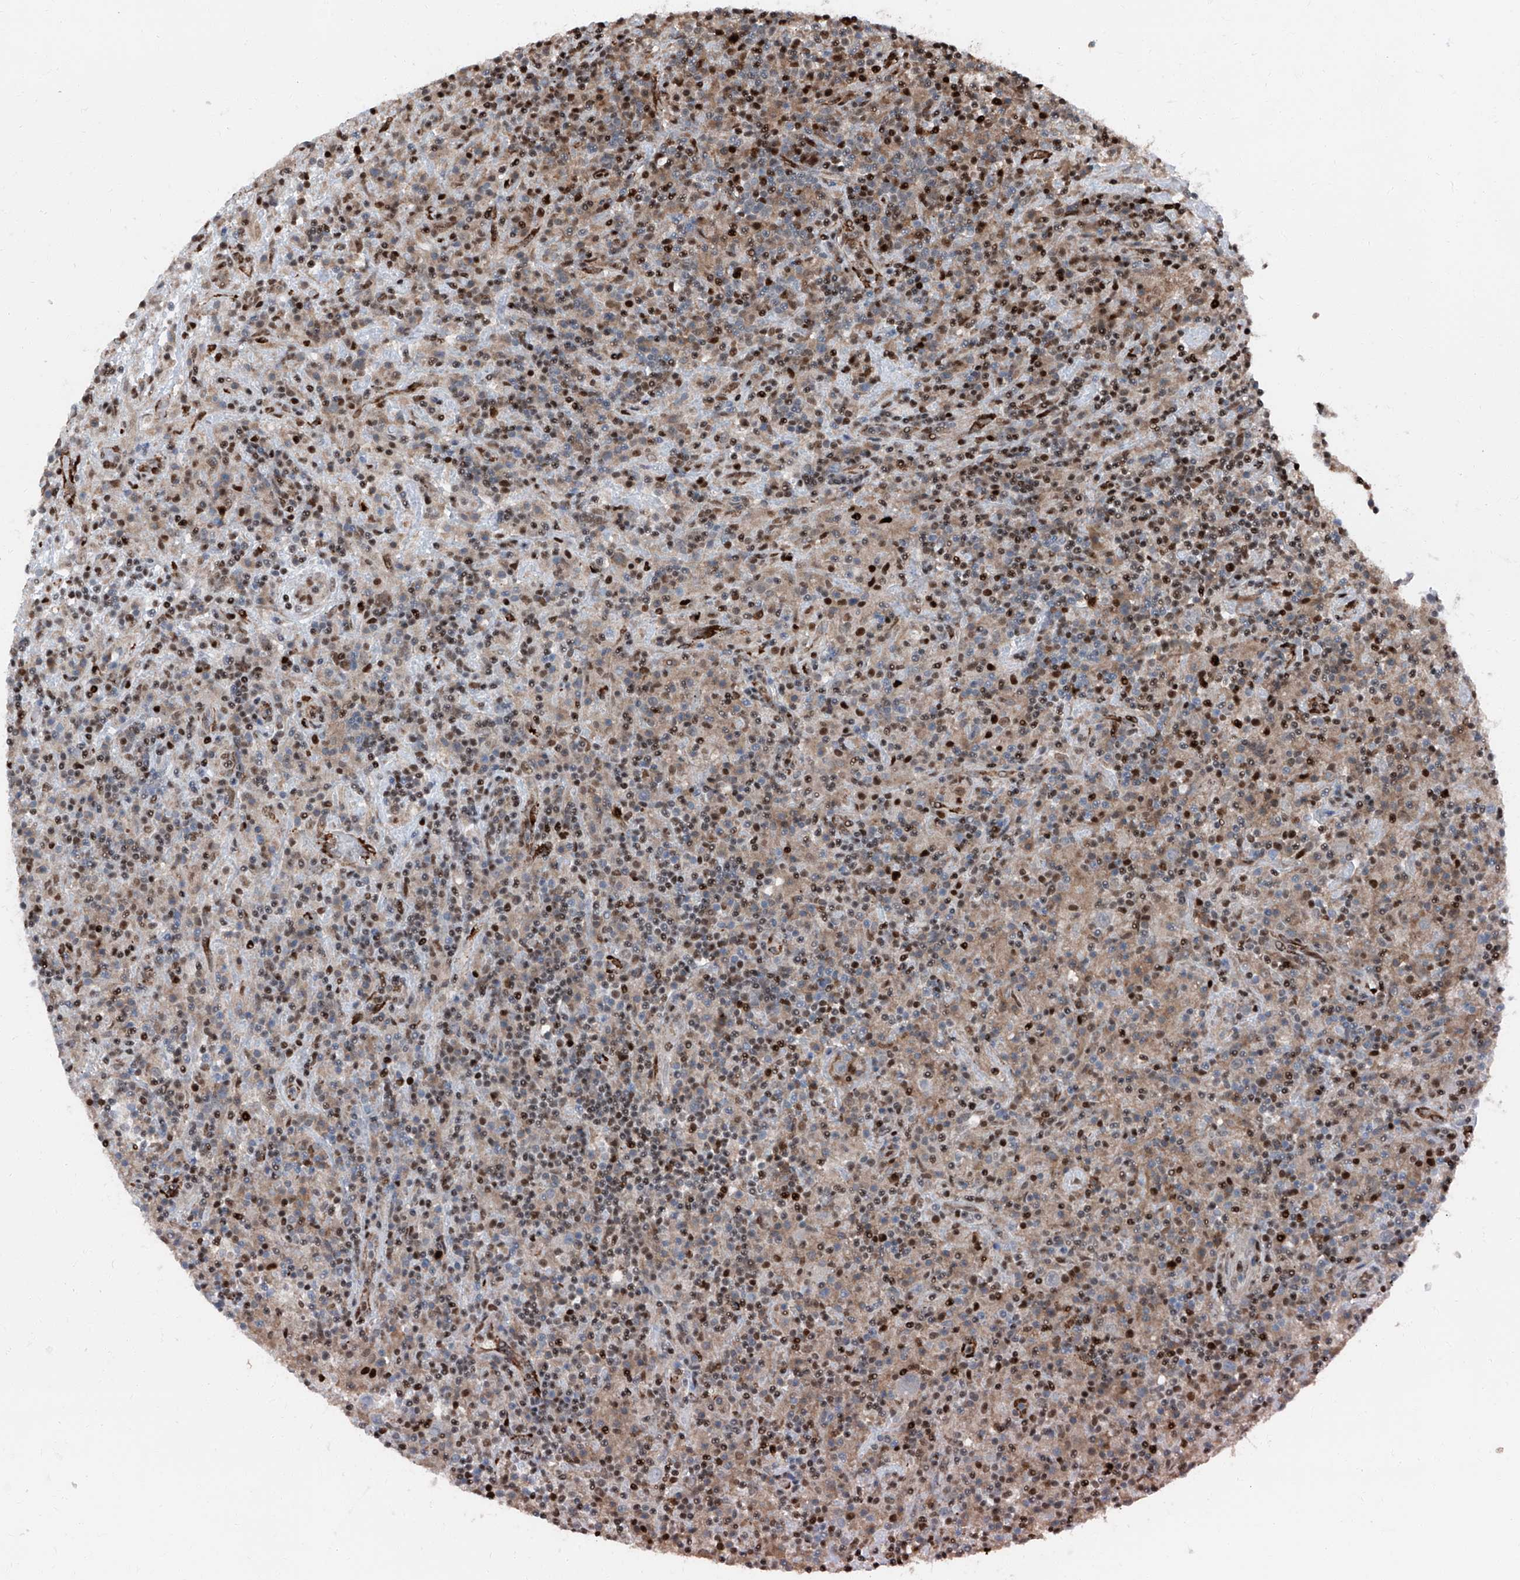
{"staining": {"intensity": "negative", "quantity": "none", "location": "none"}, "tissue": "lymphoma", "cell_type": "Tumor cells", "image_type": "cancer", "snomed": [{"axis": "morphology", "description": "Hodgkin's disease, NOS"}, {"axis": "topography", "description": "Lymph node"}], "caption": "An immunohistochemistry micrograph of lymphoma is shown. There is no staining in tumor cells of lymphoma.", "gene": "FKBP5", "patient": {"sex": "male", "age": 70}}